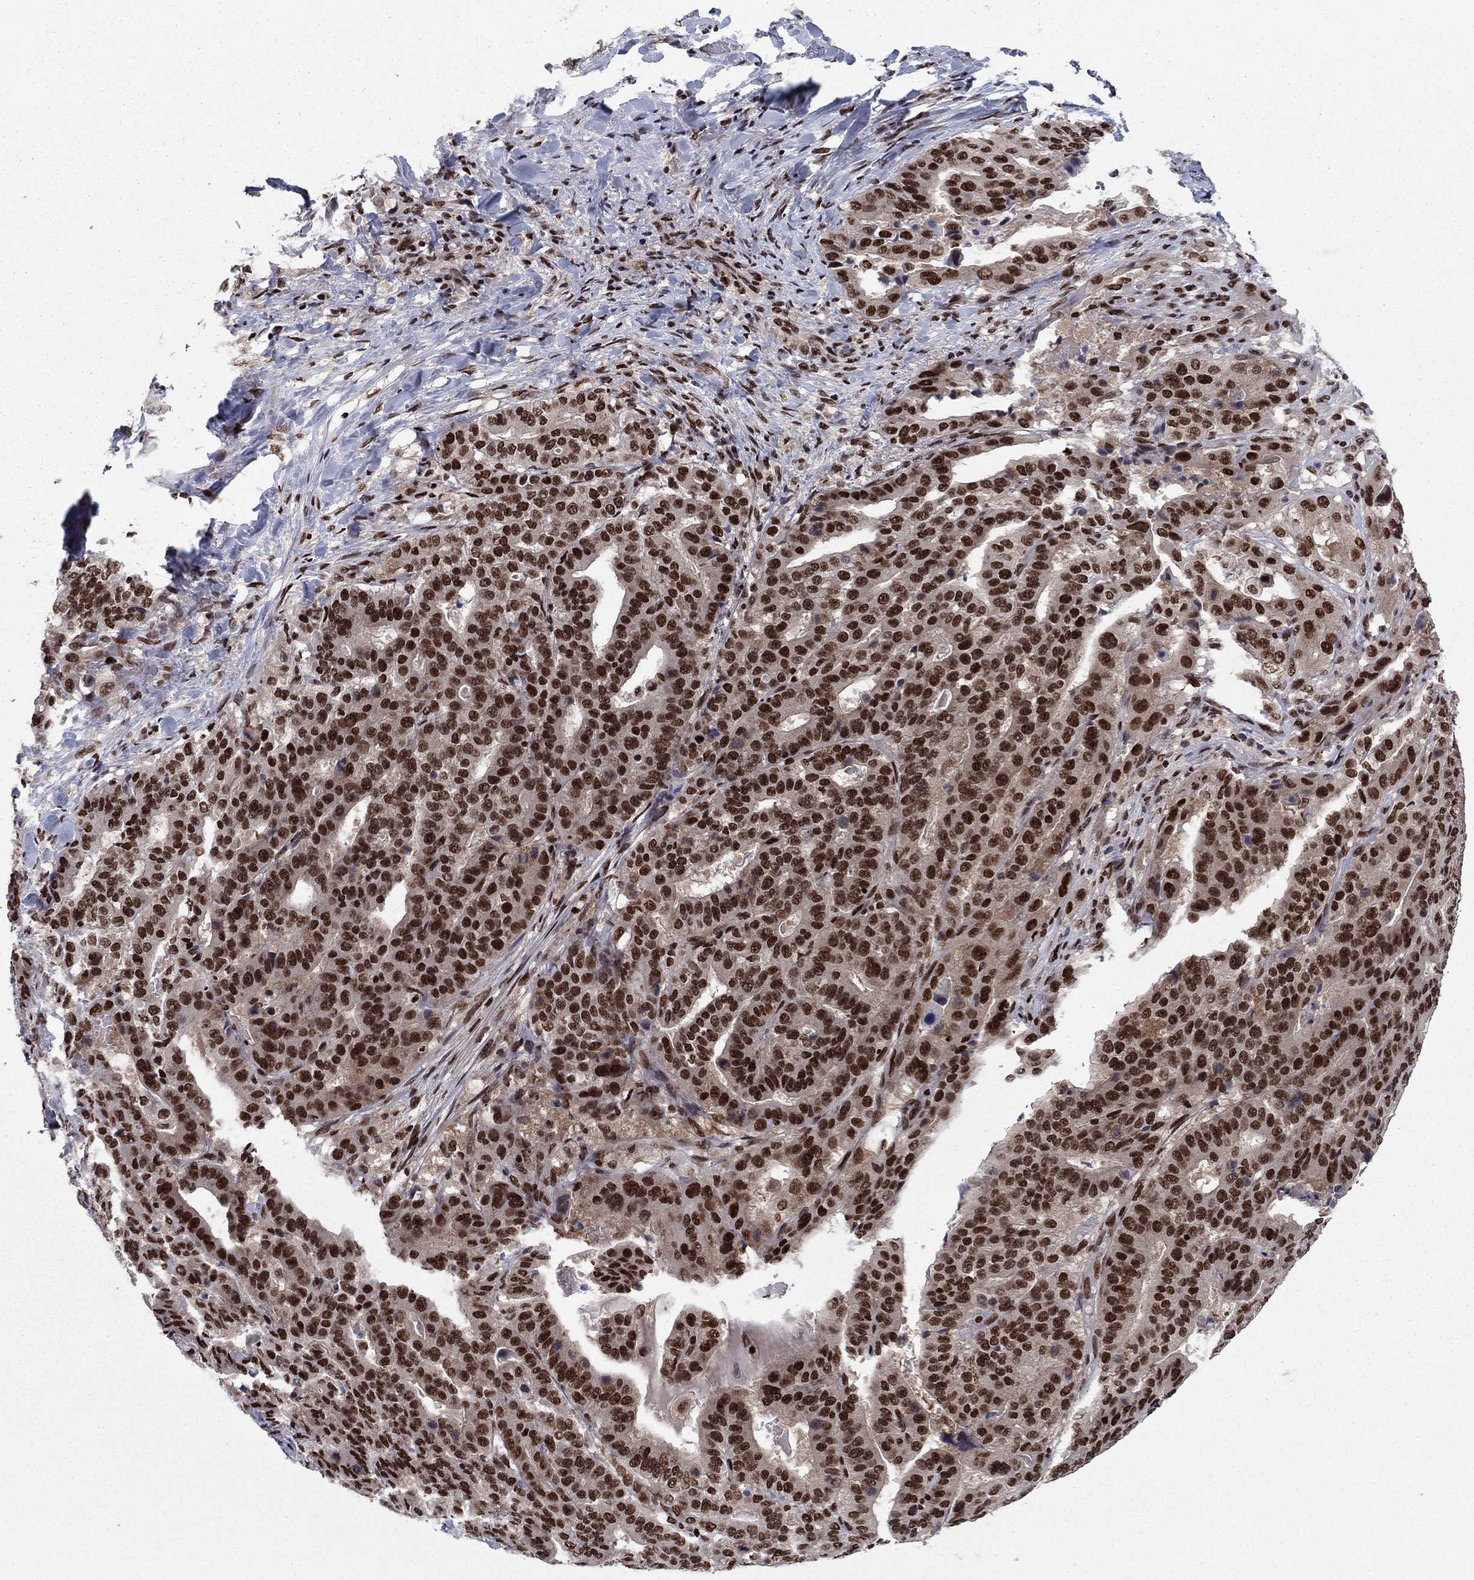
{"staining": {"intensity": "strong", "quantity": ">75%", "location": "nuclear"}, "tissue": "stomach cancer", "cell_type": "Tumor cells", "image_type": "cancer", "snomed": [{"axis": "morphology", "description": "Adenocarcinoma, NOS"}, {"axis": "topography", "description": "Stomach"}], "caption": "High-magnification brightfield microscopy of stomach adenocarcinoma stained with DAB (brown) and counterstained with hematoxylin (blue). tumor cells exhibit strong nuclear staining is identified in about>75% of cells.", "gene": "USP54", "patient": {"sex": "male", "age": 48}}